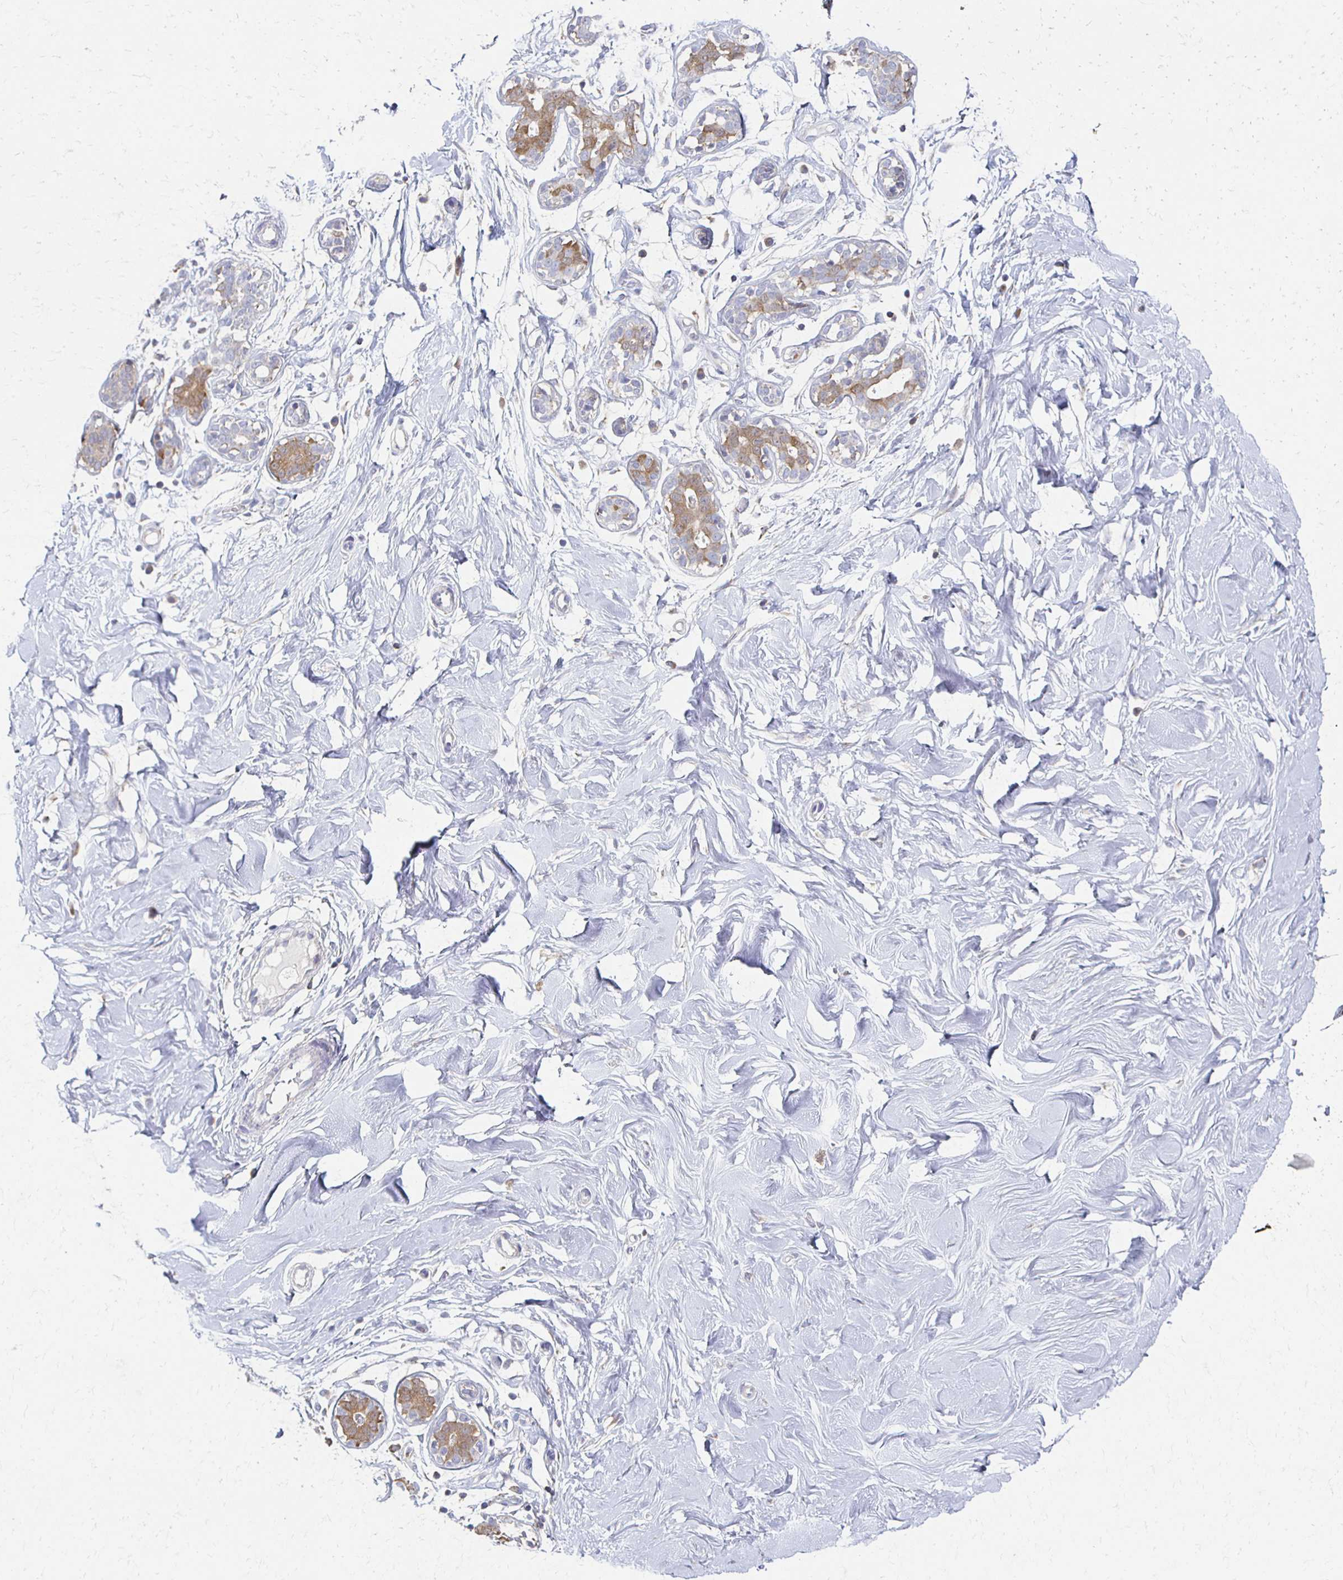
{"staining": {"intensity": "negative", "quantity": "none", "location": "none"}, "tissue": "breast", "cell_type": "Adipocytes", "image_type": "normal", "snomed": [{"axis": "morphology", "description": "Normal tissue, NOS"}, {"axis": "topography", "description": "Breast"}], "caption": "IHC photomicrograph of normal breast stained for a protein (brown), which shows no positivity in adipocytes.", "gene": "CX3CR1", "patient": {"sex": "female", "age": 27}}